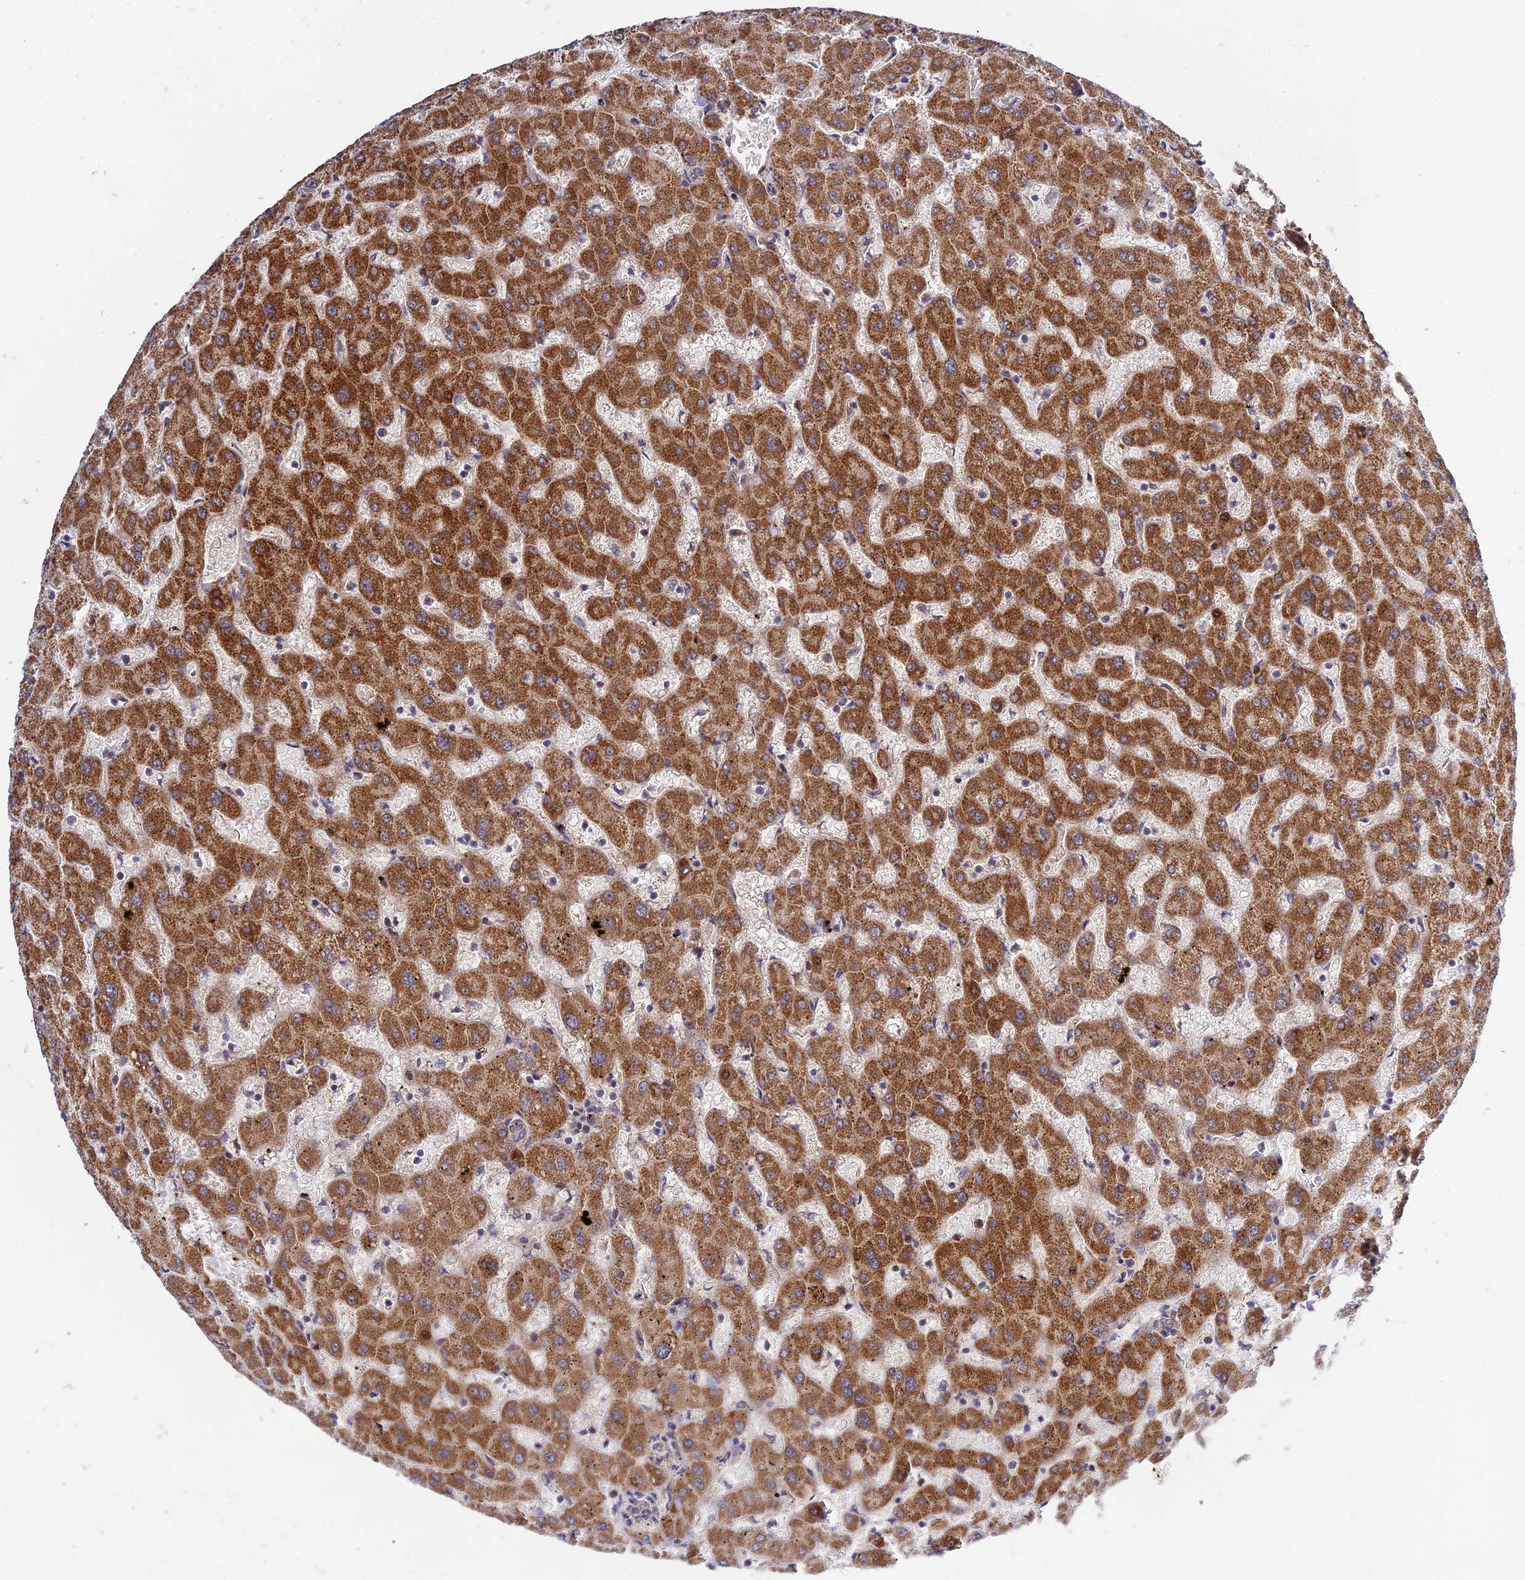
{"staining": {"intensity": "negative", "quantity": "none", "location": "none"}, "tissue": "liver", "cell_type": "Cholangiocytes", "image_type": "normal", "snomed": [{"axis": "morphology", "description": "Normal tissue, NOS"}, {"axis": "topography", "description": "Liver"}], "caption": "Immunohistochemical staining of benign human liver demonstrates no significant expression in cholangiocytes.", "gene": "PLEKHG2", "patient": {"sex": "female", "age": 63}}